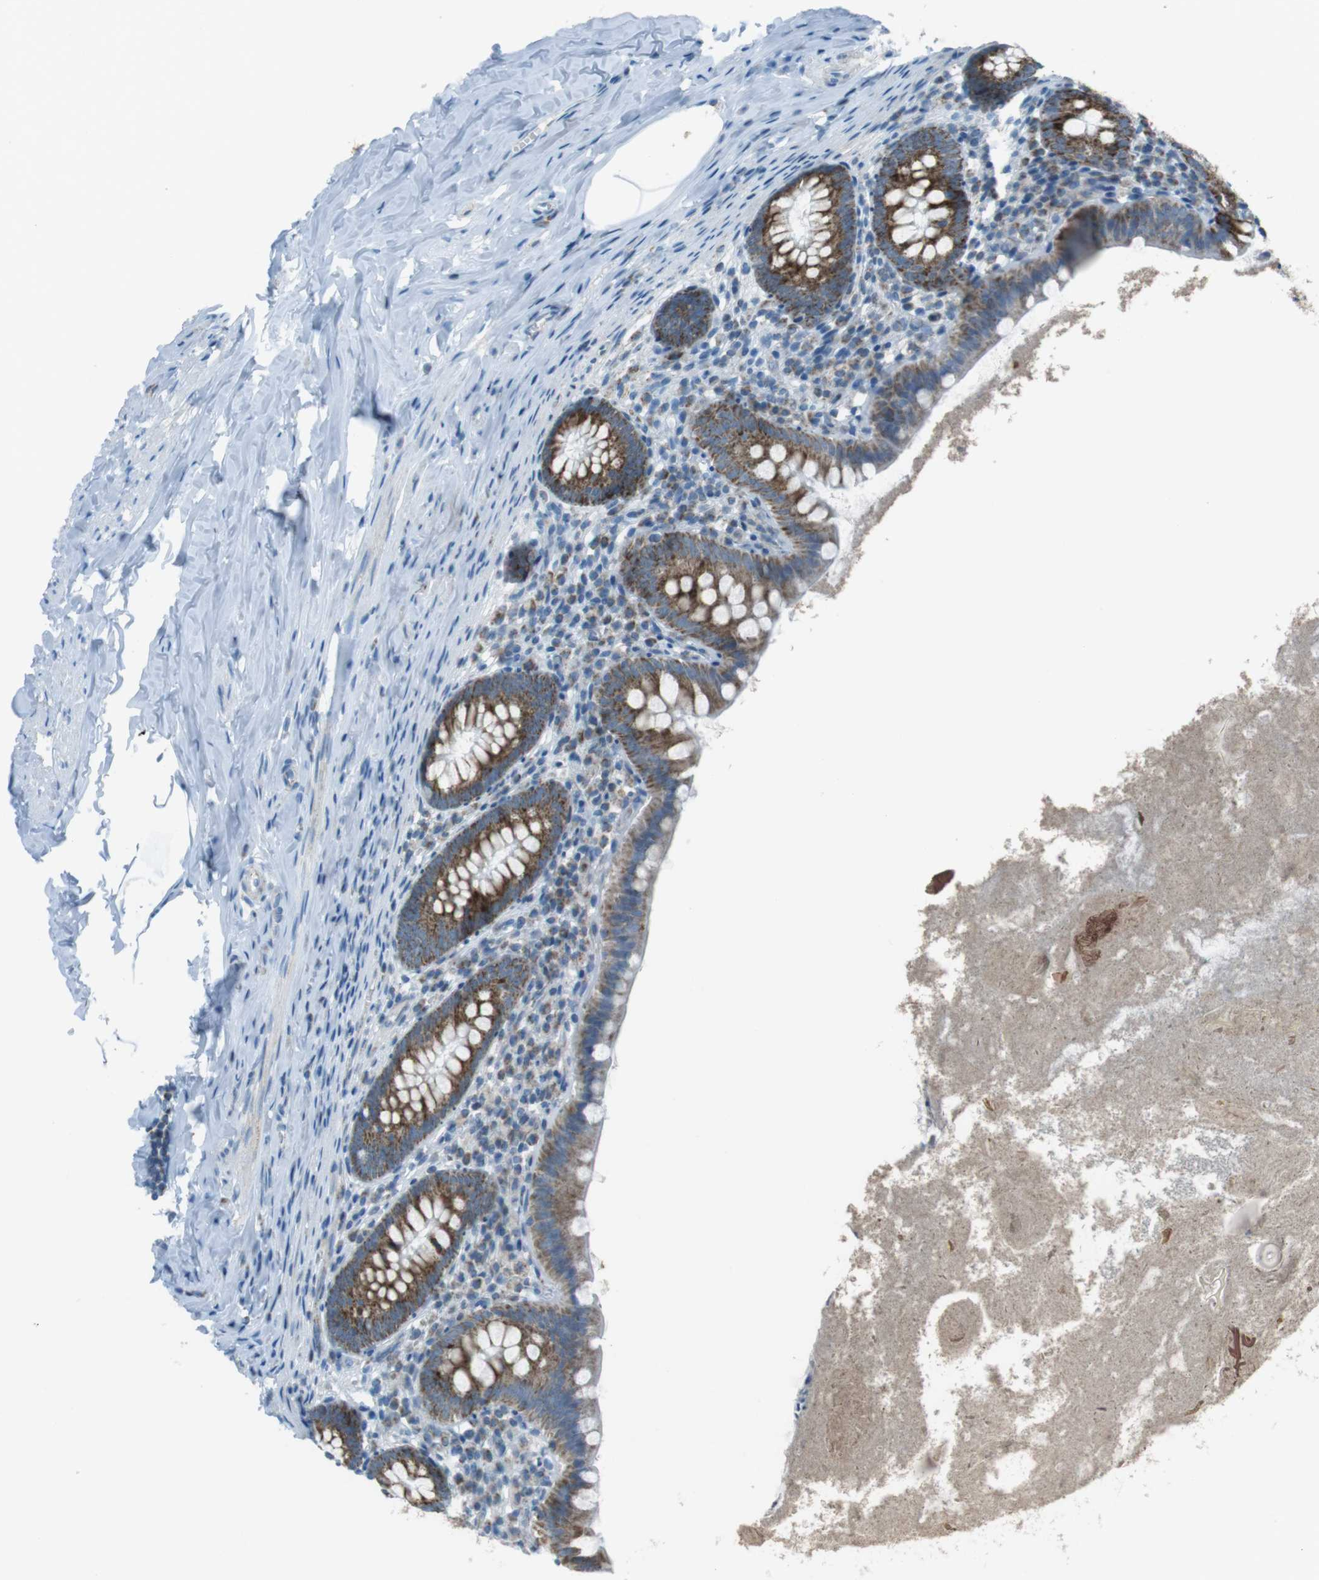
{"staining": {"intensity": "strong", "quantity": "25%-75%", "location": "cytoplasmic/membranous"}, "tissue": "appendix", "cell_type": "Glandular cells", "image_type": "normal", "snomed": [{"axis": "morphology", "description": "Normal tissue, NOS"}, {"axis": "topography", "description": "Appendix"}], "caption": "Protein positivity by IHC reveals strong cytoplasmic/membranous staining in about 25%-75% of glandular cells in normal appendix. The staining is performed using DAB brown chromogen to label protein expression. The nuclei are counter-stained blue using hematoxylin.", "gene": "DNAJA3", "patient": {"sex": "male", "age": 52}}